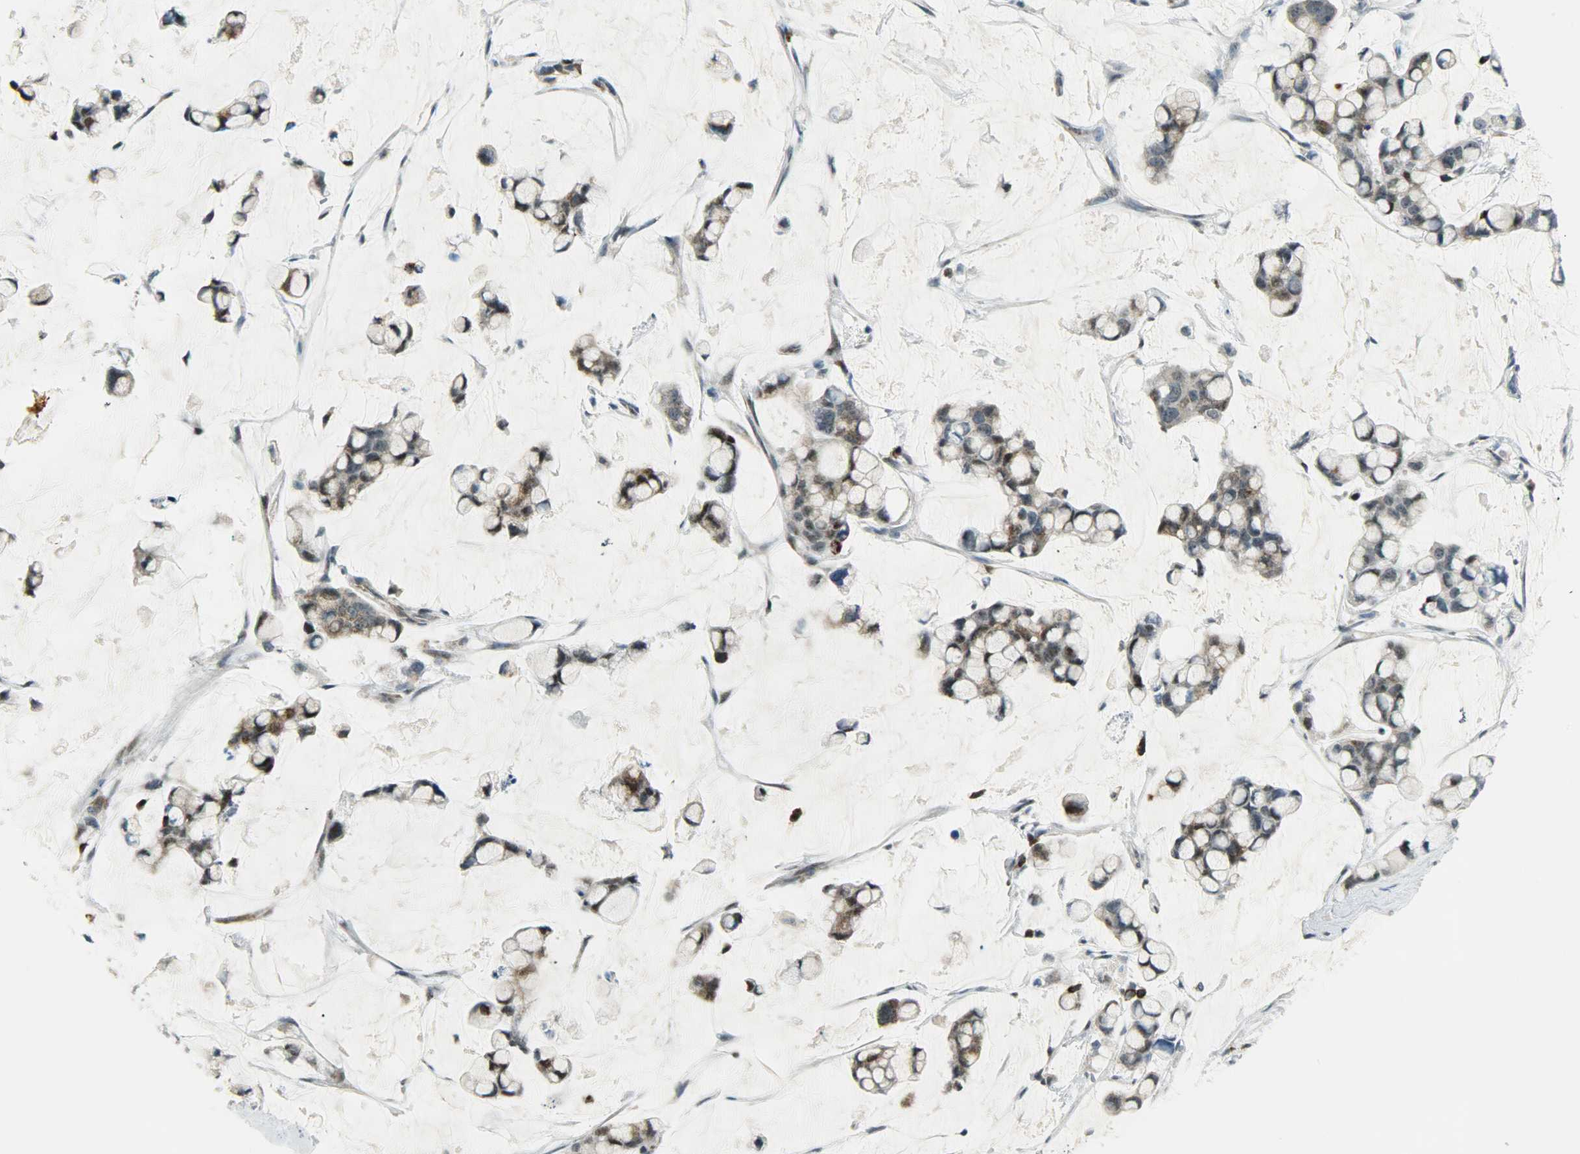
{"staining": {"intensity": "weak", "quantity": ">75%", "location": "cytoplasmic/membranous,nuclear"}, "tissue": "stomach cancer", "cell_type": "Tumor cells", "image_type": "cancer", "snomed": [{"axis": "morphology", "description": "Adenocarcinoma, NOS"}, {"axis": "topography", "description": "Stomach, lower"}], "caption": "Stomach adenocarcinoma stained for a protein (brown) reveals weak cytoplasmic/membranous and nuclear positive expression in about >75% of tumor cells.", "gene": "IL15", "patient": {"sex": "male", "age": 84}}